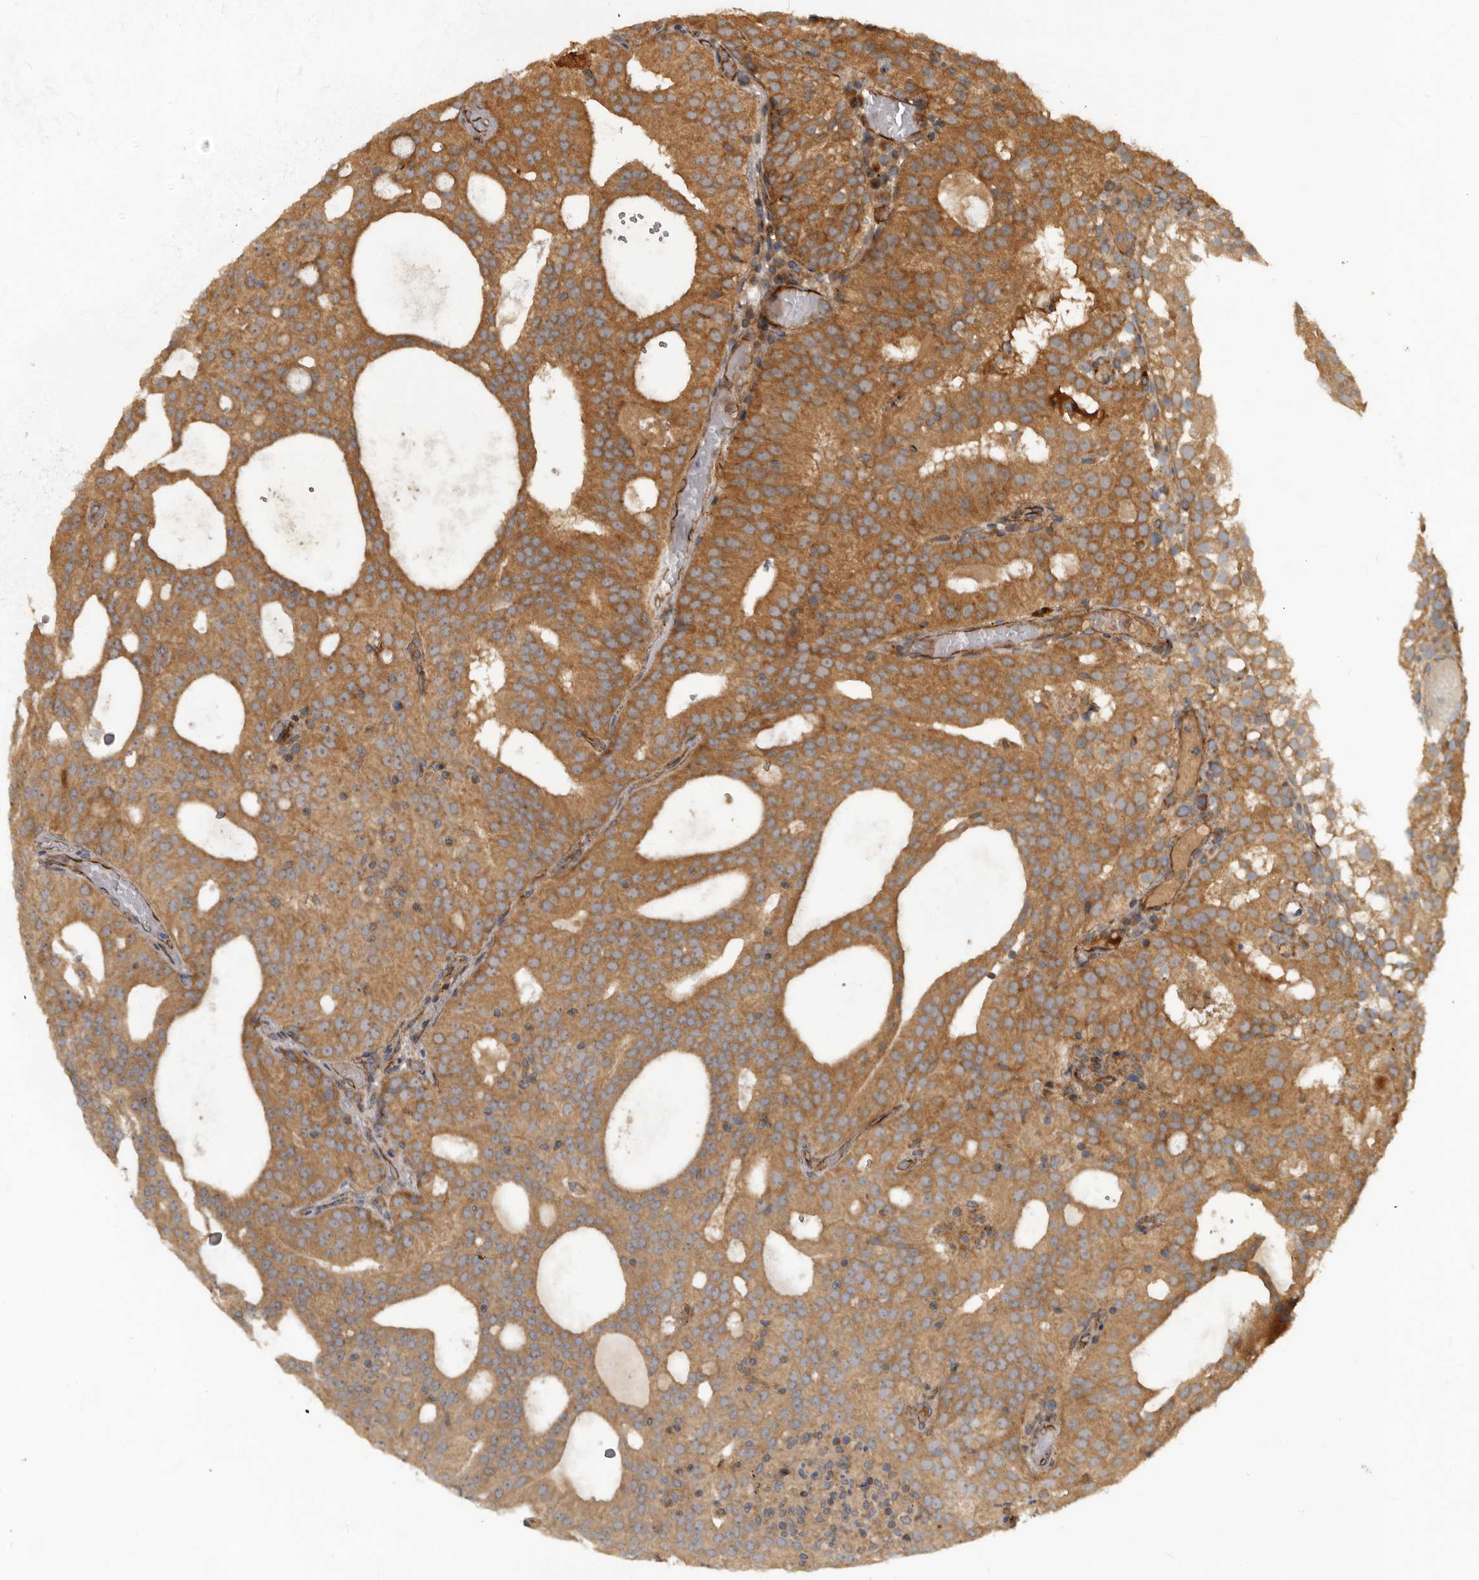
{"staining": {"intensity": "moderate", "quantity": ">75%", "location": "cytoplasmic/membranous"}, "tissue": "prostate cancer", "cell_type": "Tumor cells", "image_type": "cancer", "snomed": [{"axis": "morphology", "description": "Adenocarcinoma, Medium grade"}, {"axis": "topography", "description": "Prostate"}], "caption": "A micrograph of human prostate cancer stained for a protein exhibits moderate cytoplasmic/membranous brown staining in tumor cells. (brown staining indicates protein expression, while blue staining denotes nuclei).", "gene": "STK36", "patient": {"sex": "male", "age": 88}}